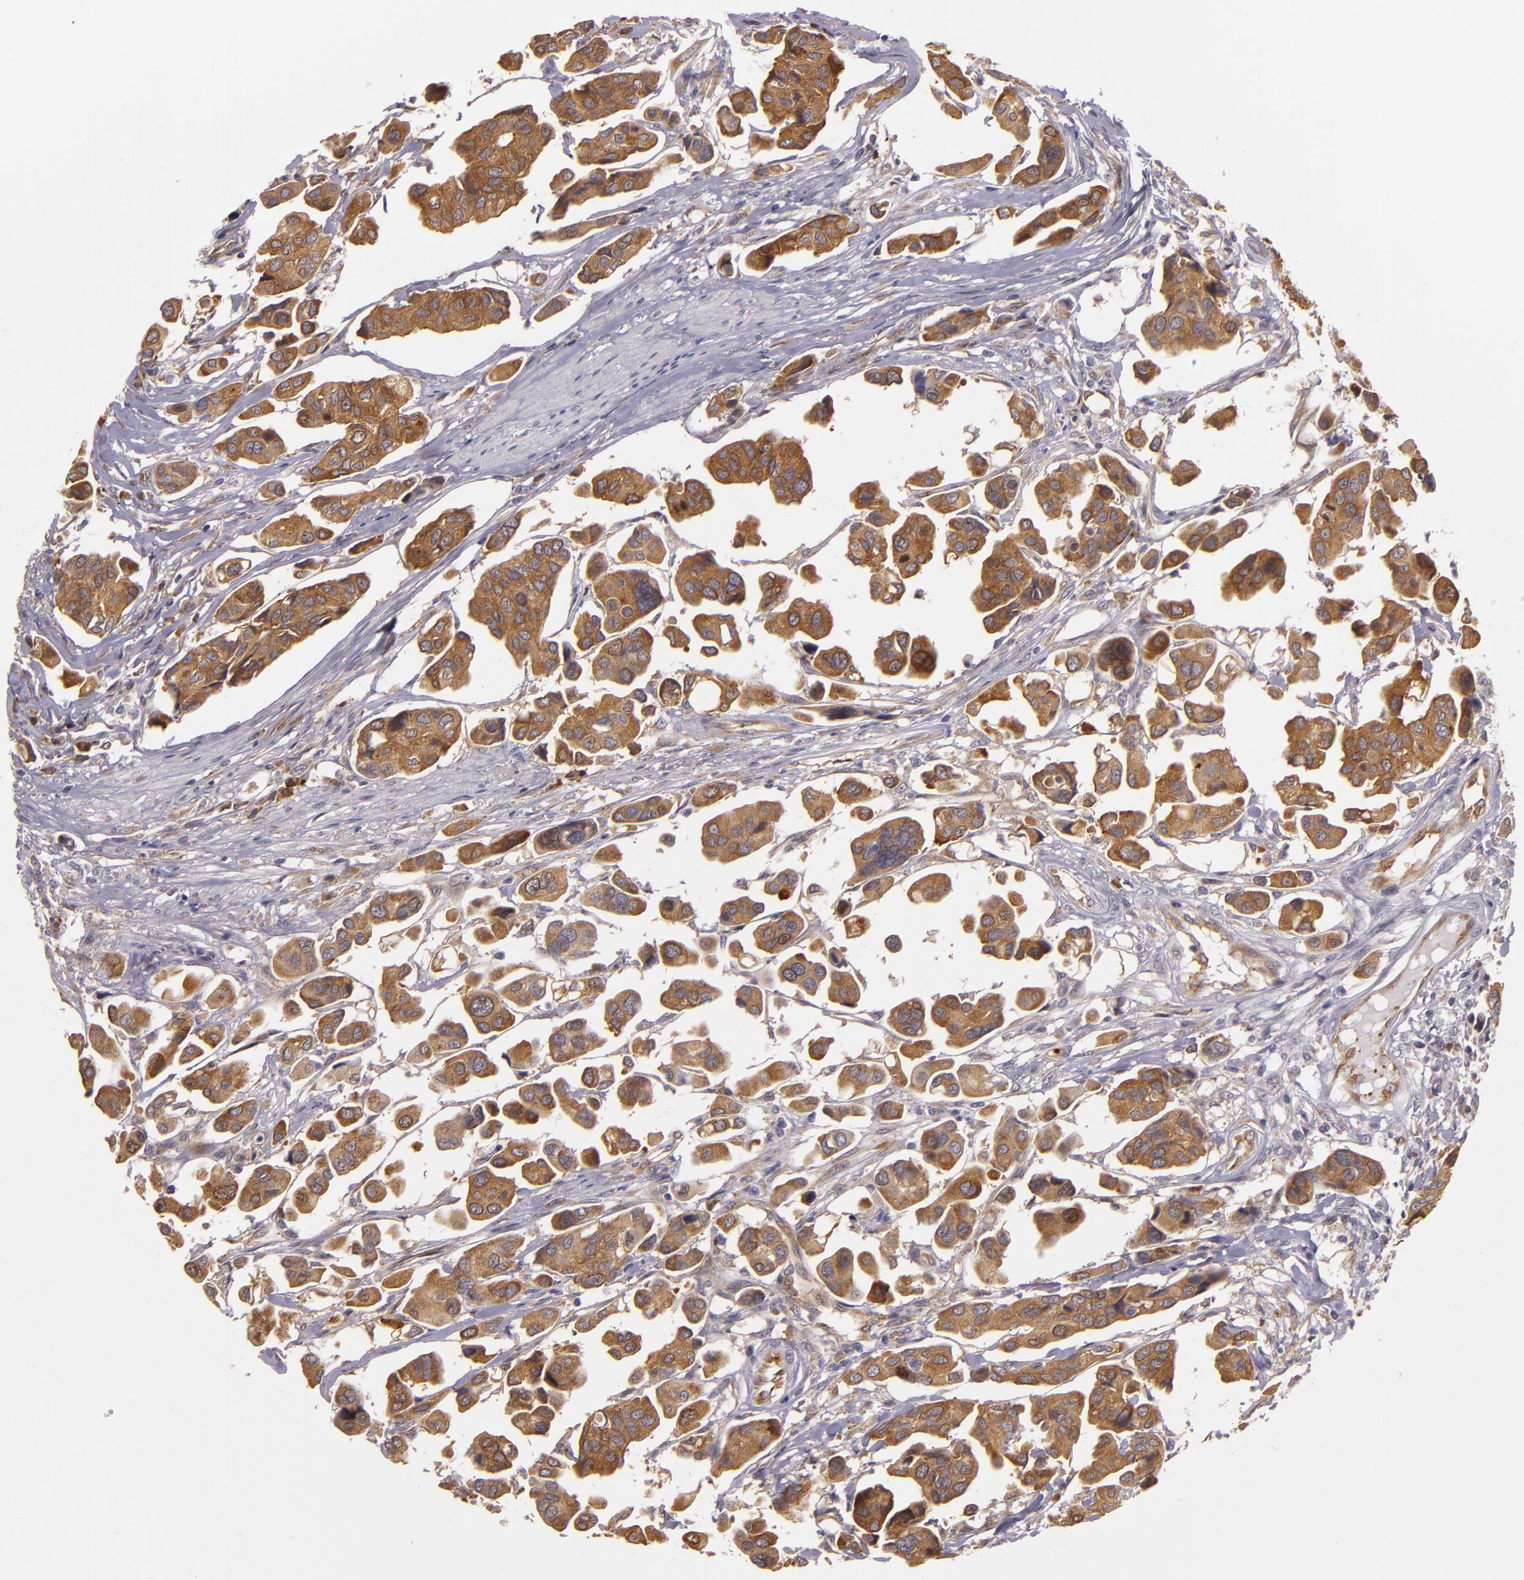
{"staining": {"intensity": "moderate", "quantity": ">75%", "location": "cytoplasmic/membranous"}, "tissue": "urothelial cancer", "cell_type": "Tumor cells", "image_type": "cancer", "snomed": [{"axis": "morphology", "description": "Adenocarcinoma, NOS"}, {"axis": "topography", "description": "Urinary bladder"}], "caption": "The micrograph exhibits immunohistochemical staining of urothelial cancer. There is moderate cytoplasmic/membranous expression is present in approximately >75% of tumor cells. Nuclei are stained in blue.", "gene": "SYTL4", "patient": {"sex": "male", "age": 61}}